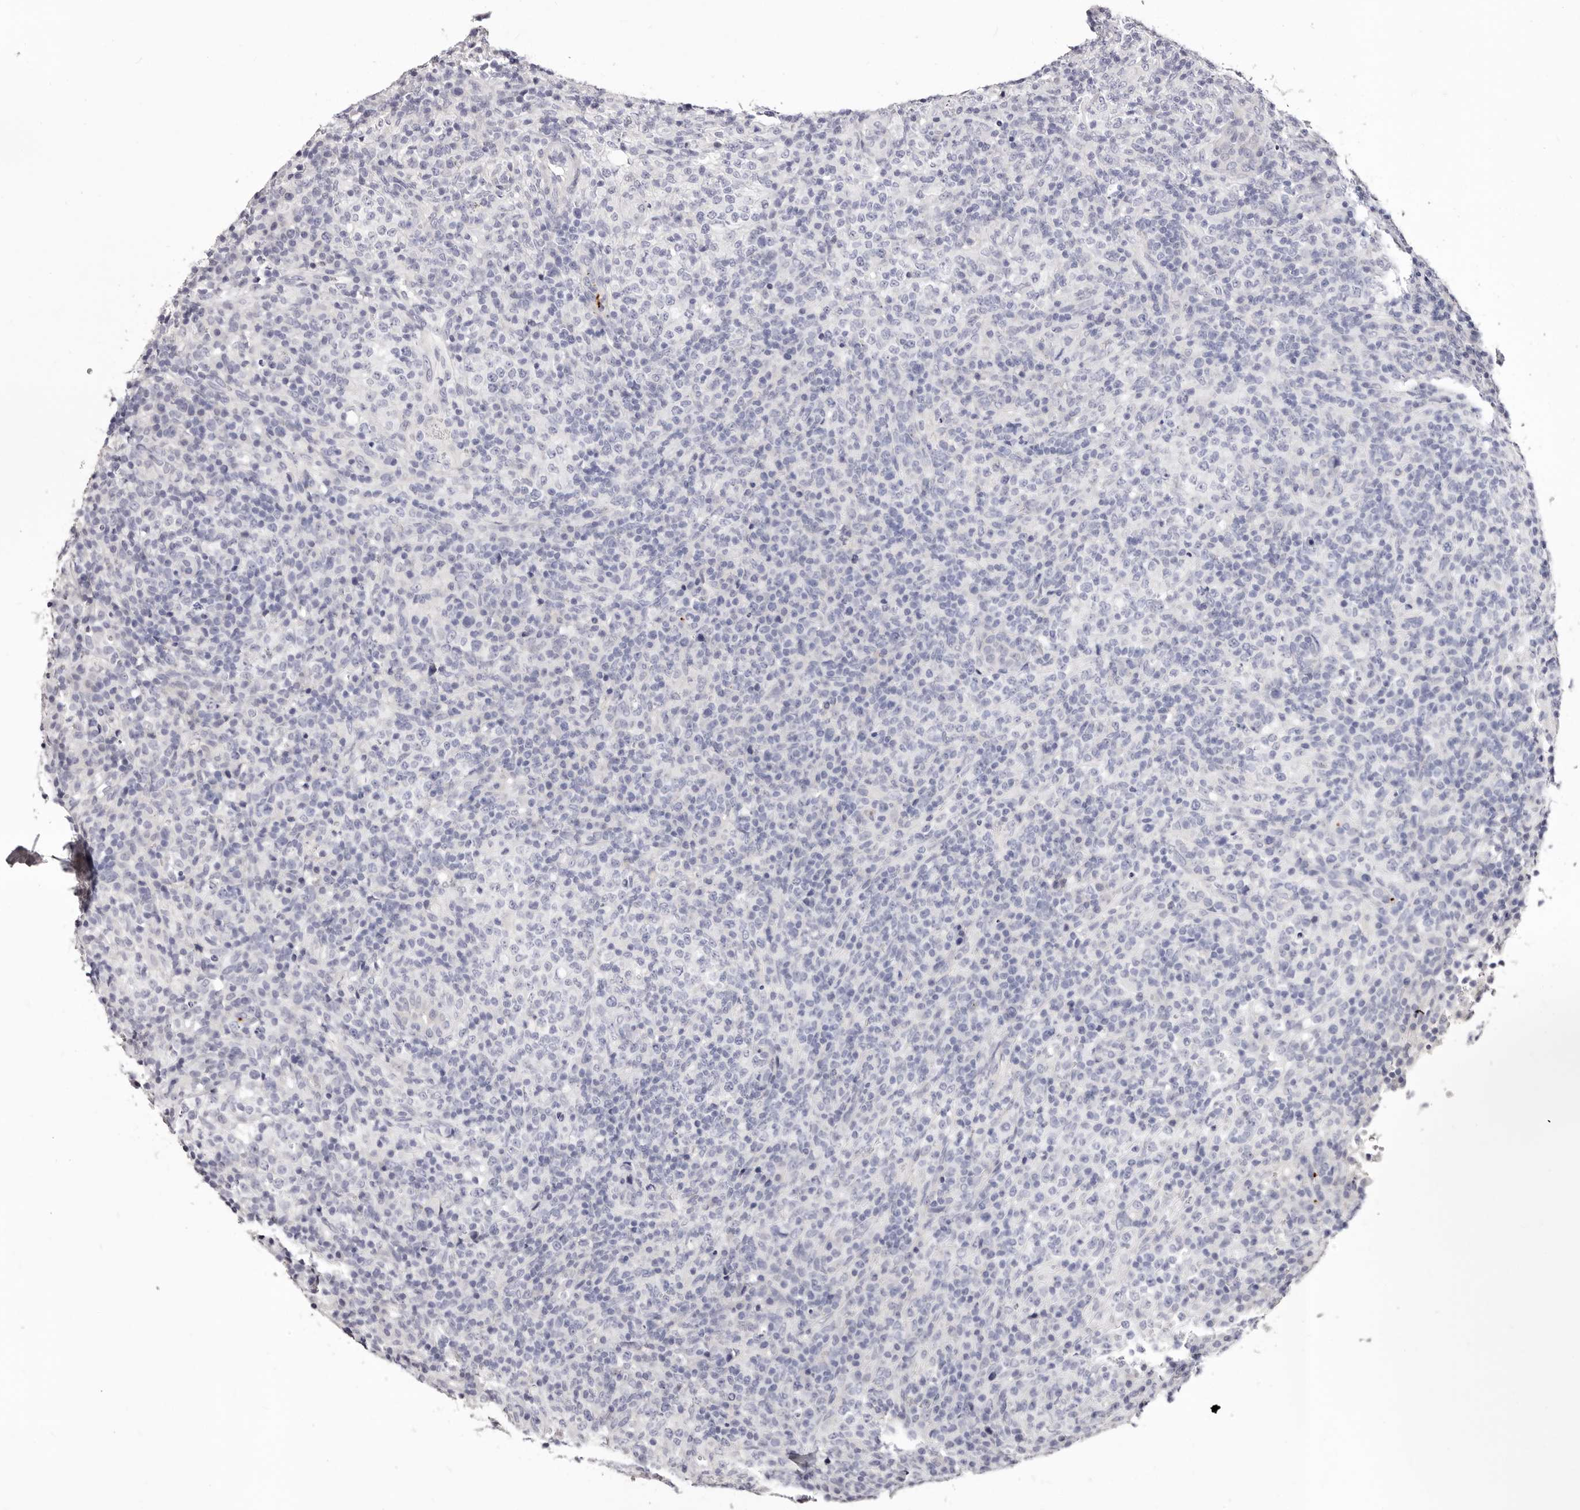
{"staining": {"intensity": "negative", "quantity": "none", "location": "none"}, "tissue": "lymphoma", "cell_type": "Tumor cells", "image_type": "cancer", "snomed": [{"axis": "morphology", "description": "Malignant lymphoma, non-Hodgkin's type, High grade"}, {"axis": "topography", "description": "Lymph node"}], "caption": "Tumor cells show no significant positivity in malignant lymphoma, non-Hodgkin's type (high-grade).", "gene": "PF4", "patient": {"sex": "female", "age": 76}}